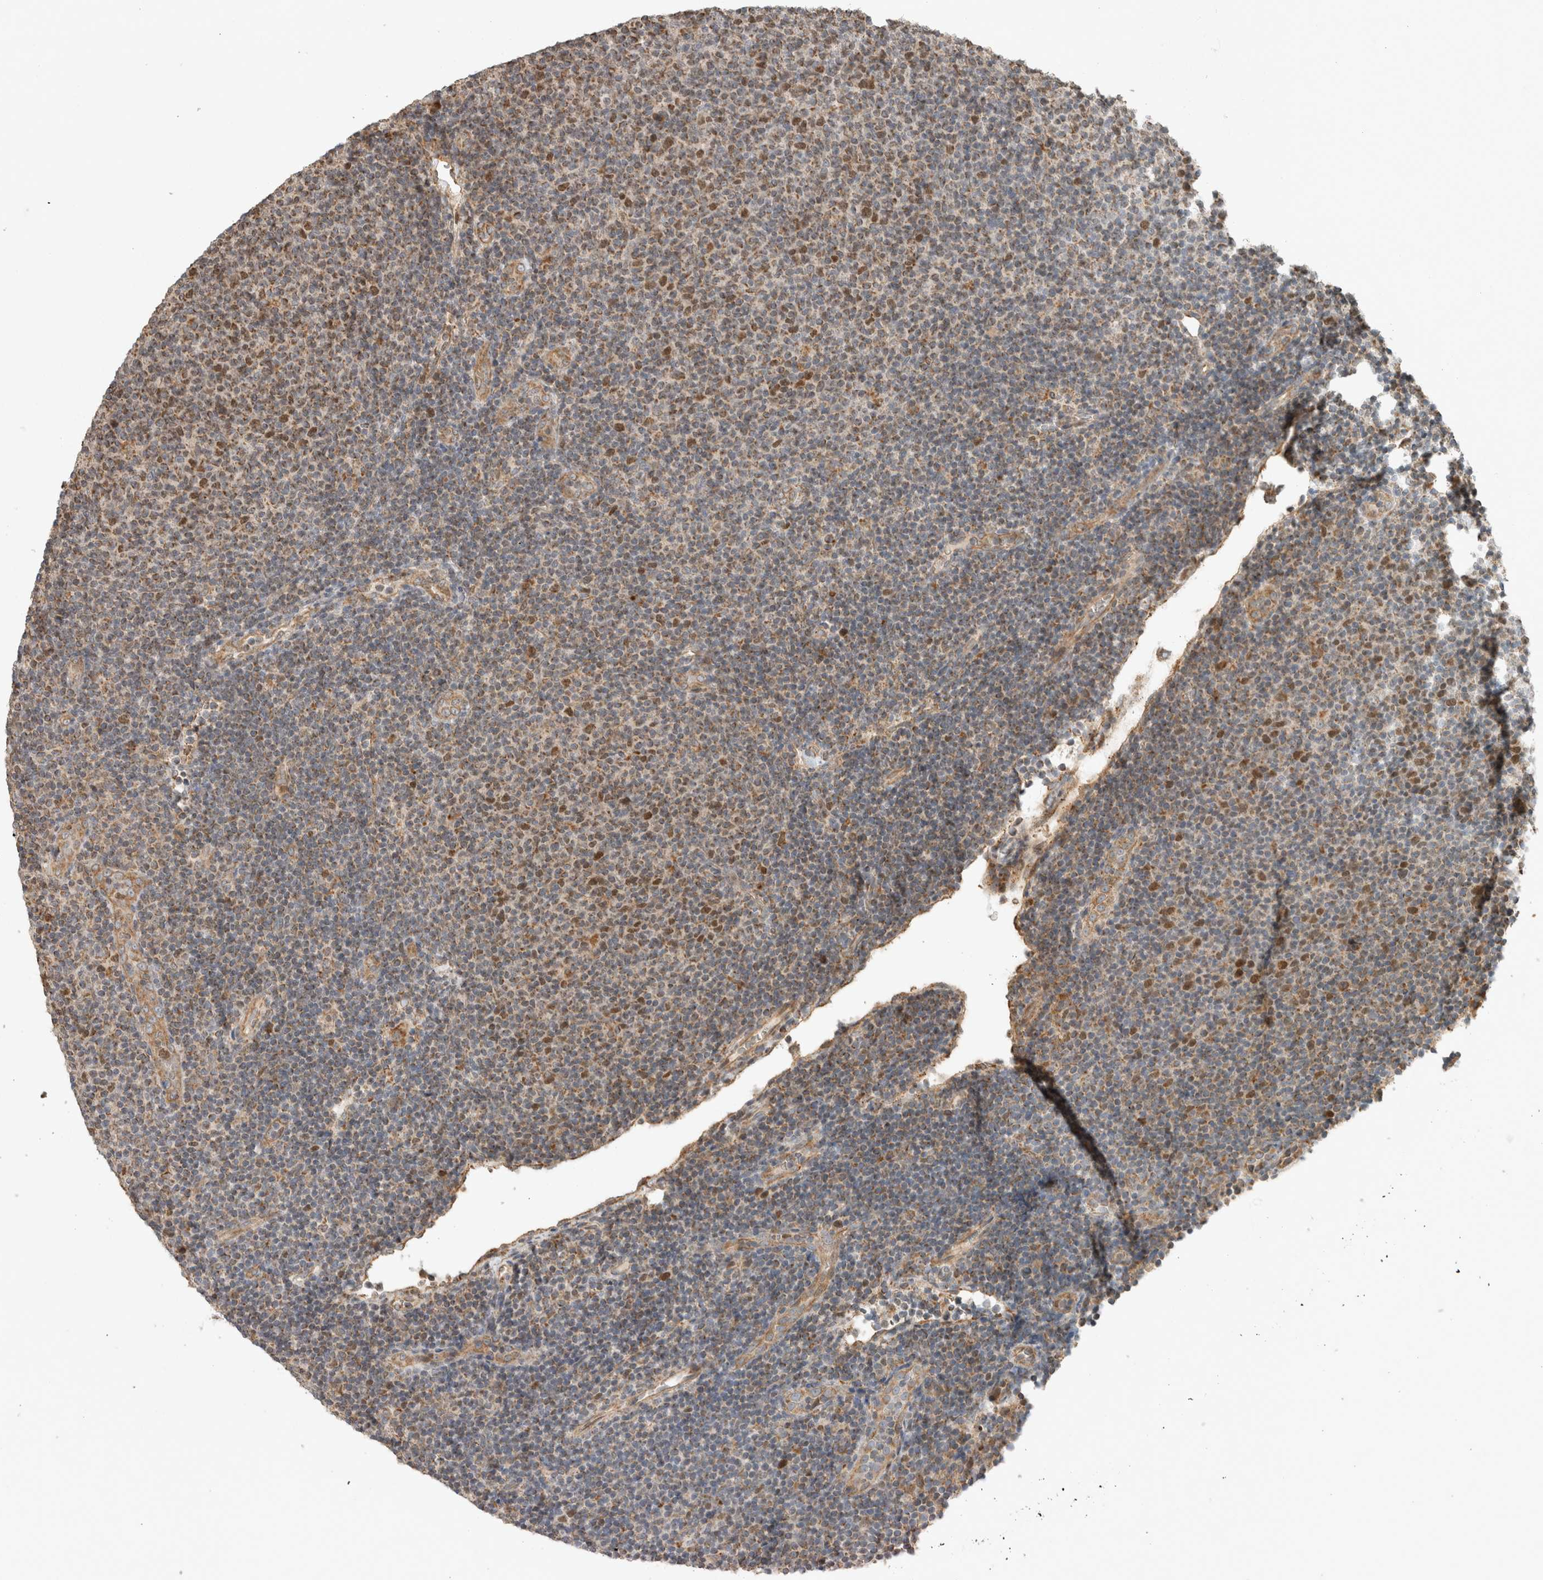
{"staining": {"intensity": "moderate", "quantity": "25%-75%", "location": "cytoplasmic/membranous,nuclear"}, "tissue": "lymphoma", "cell_type": "Tumor cells", "image_type": "cancer", "snomed": [{"axis": "morphology", "description": "Malignant lymphoma, non-Hodgkin's type, Low grade"}, {"axis": "topography", "description": "Lymph node"}], "caption": "Immunohistochemistry (IHC) (DAB (3,3'-diaminobenzidine)) staining of human lymphoma displays moderate cytoplasmic/membranous and nuclear protein expression in about 25%-75% of tumor cells.", "gene": "GINS4", "patient": {"sex": "male", "age": 66}}